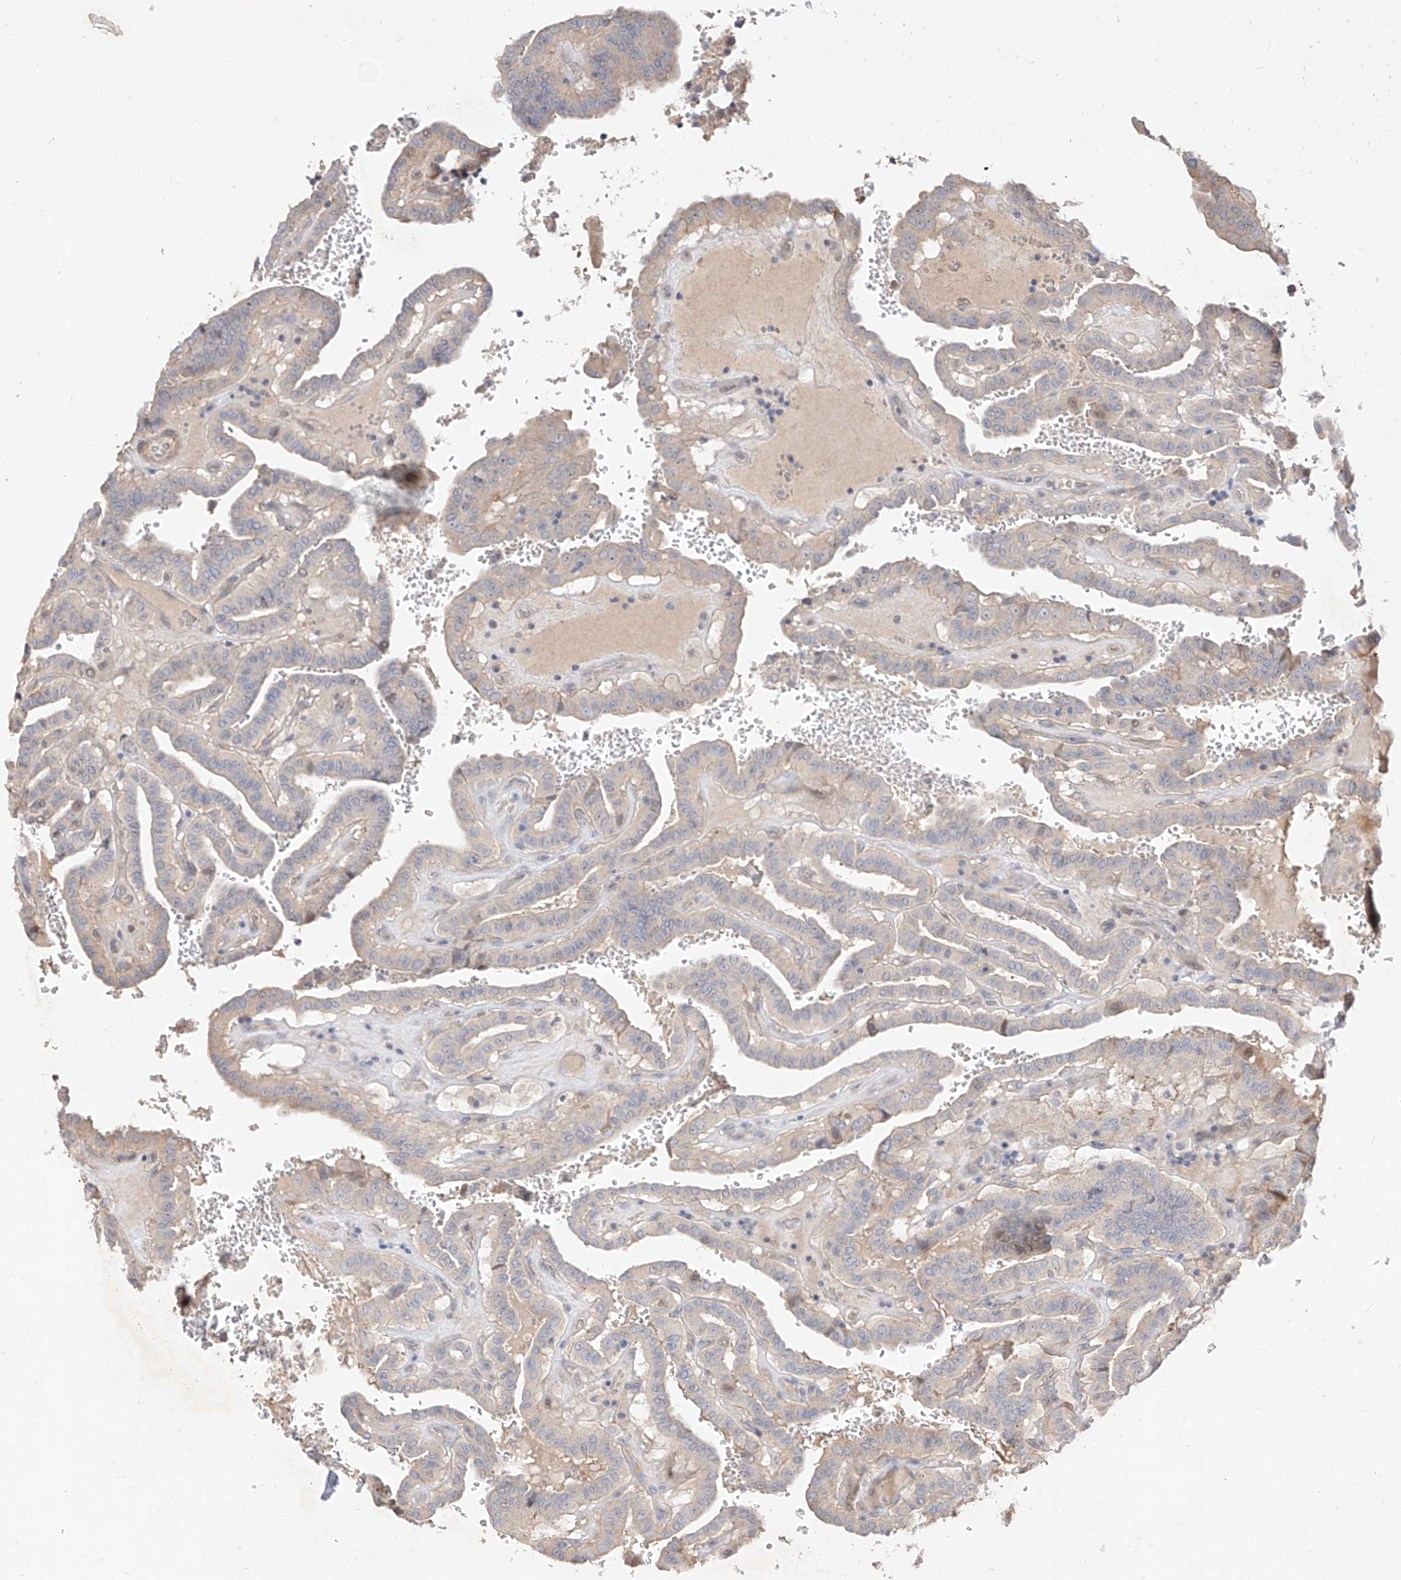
{"staining": {"intensity": "weak", "quantity": "<25%", "location": "cytoplasmic/membranous"}, "tissue": "thyroid cancer", "cell_type": "Tumor cells", "image_type": "cancer", "snomed": [{"axis": "morphology", "description": "Papillary adenocarcinoma, NOS"}, {"axis": "topography", "description": "Thyroid gland"}], "caption": "Immunohistochemistry micrograph of human thyroid papillary adenocarcinoma stained for a protein (brown), which exhibits no staining in tumor cells.", "gene": "DIRAS3", "patient": {"sex": "male", "age": 77}}